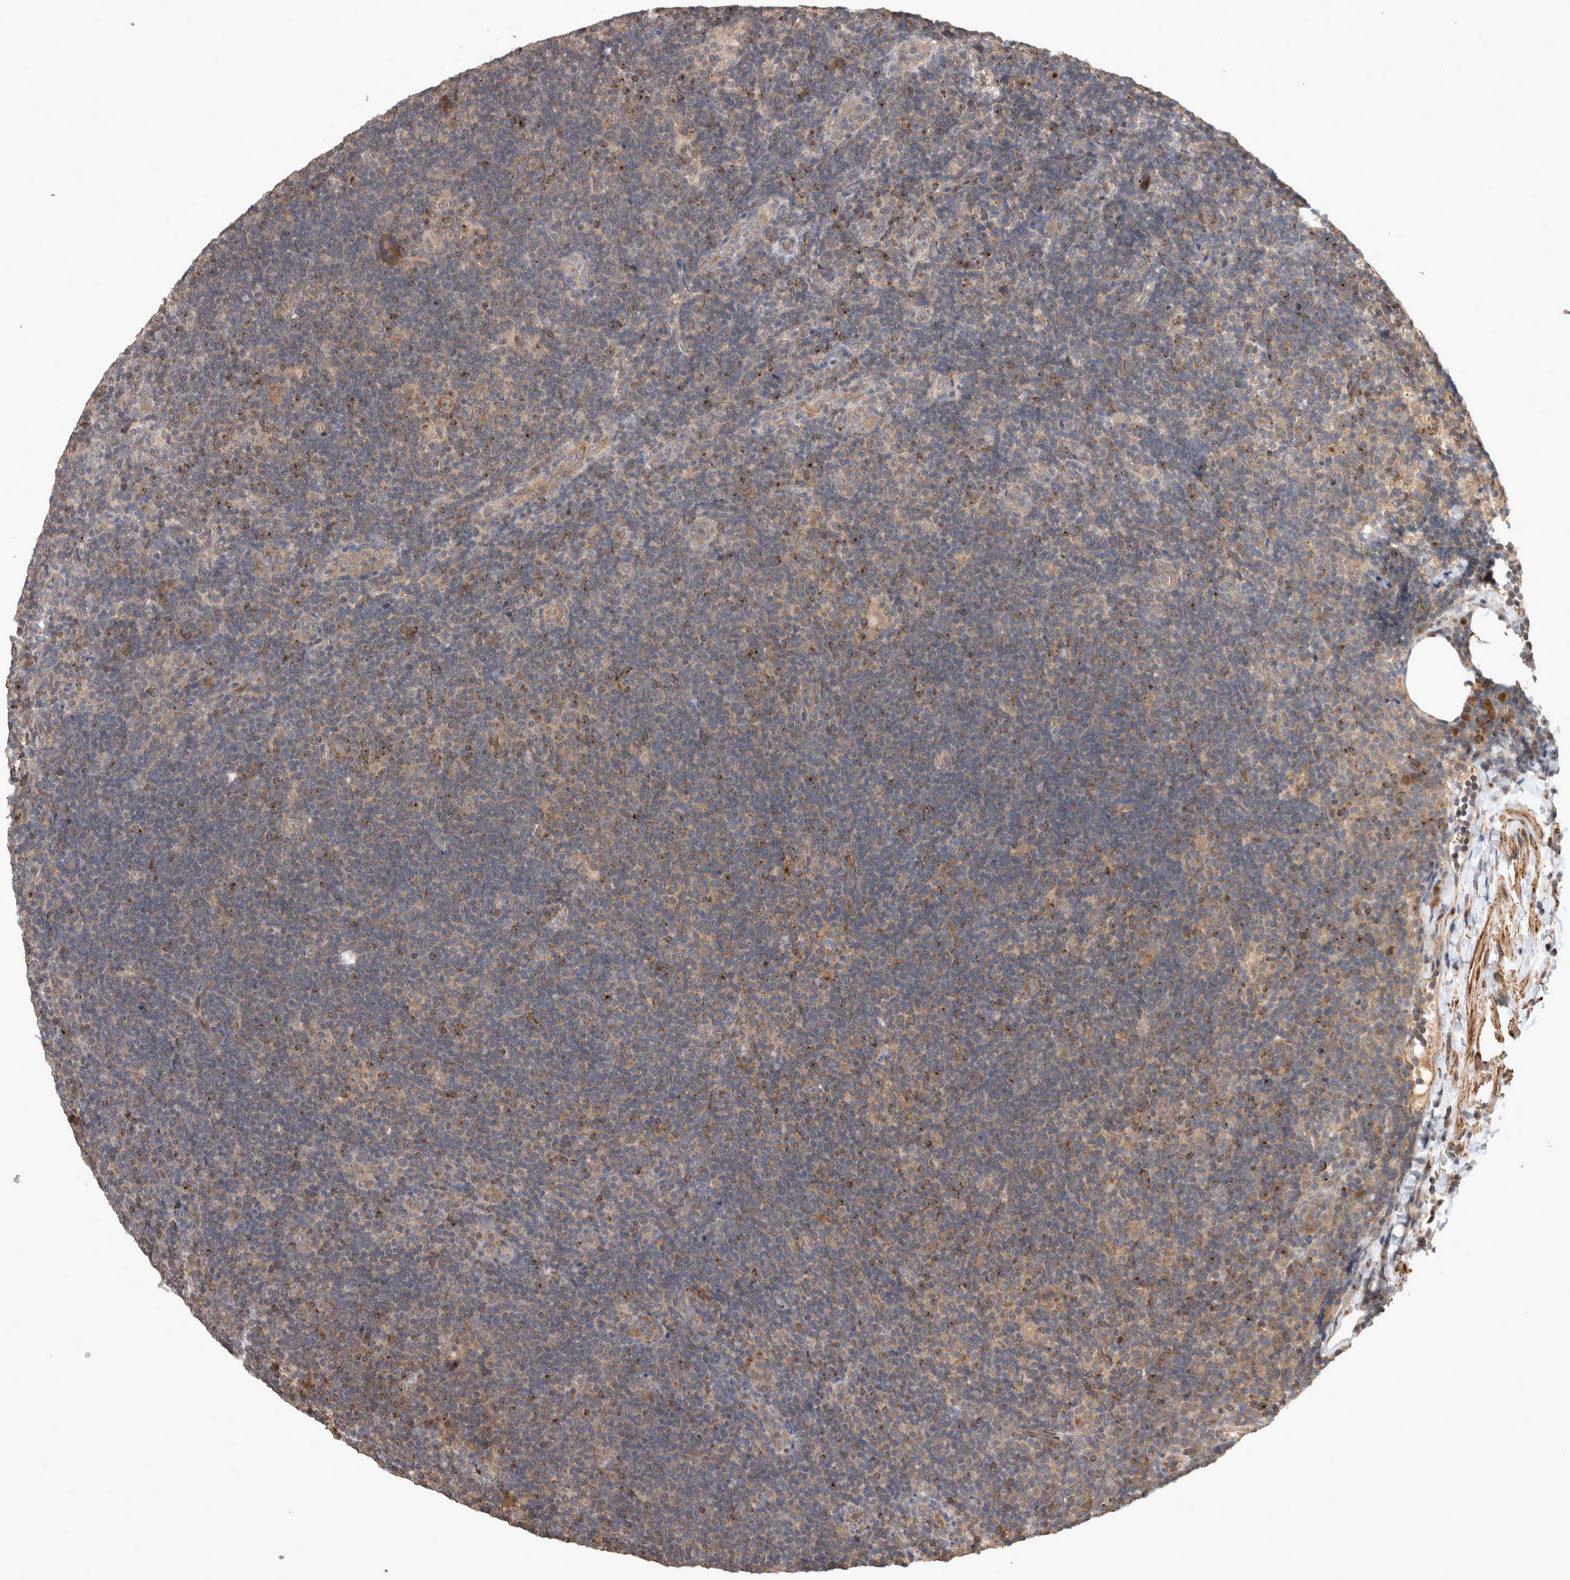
{"staining": {"intensity": "moderate", "quantity": "<25%", "location": "cytoplasmic/membranous"}, "tissue": "lymphoma", "cell_type": "Tumor cells", "image_type": "cancer", "snomed": [{"axis": "morphology", "description": "Hodgkin's disease, NOS"}, {"axis": "topography", "description": "Lymph node"}], "caption": "A brown stain labels moderate cytoplasmic/membranous expression of a protein in human Hodgkin's disease tumor cells.", "gene": "SERAC1", "patient": {"sex": "female", "age": 57}}